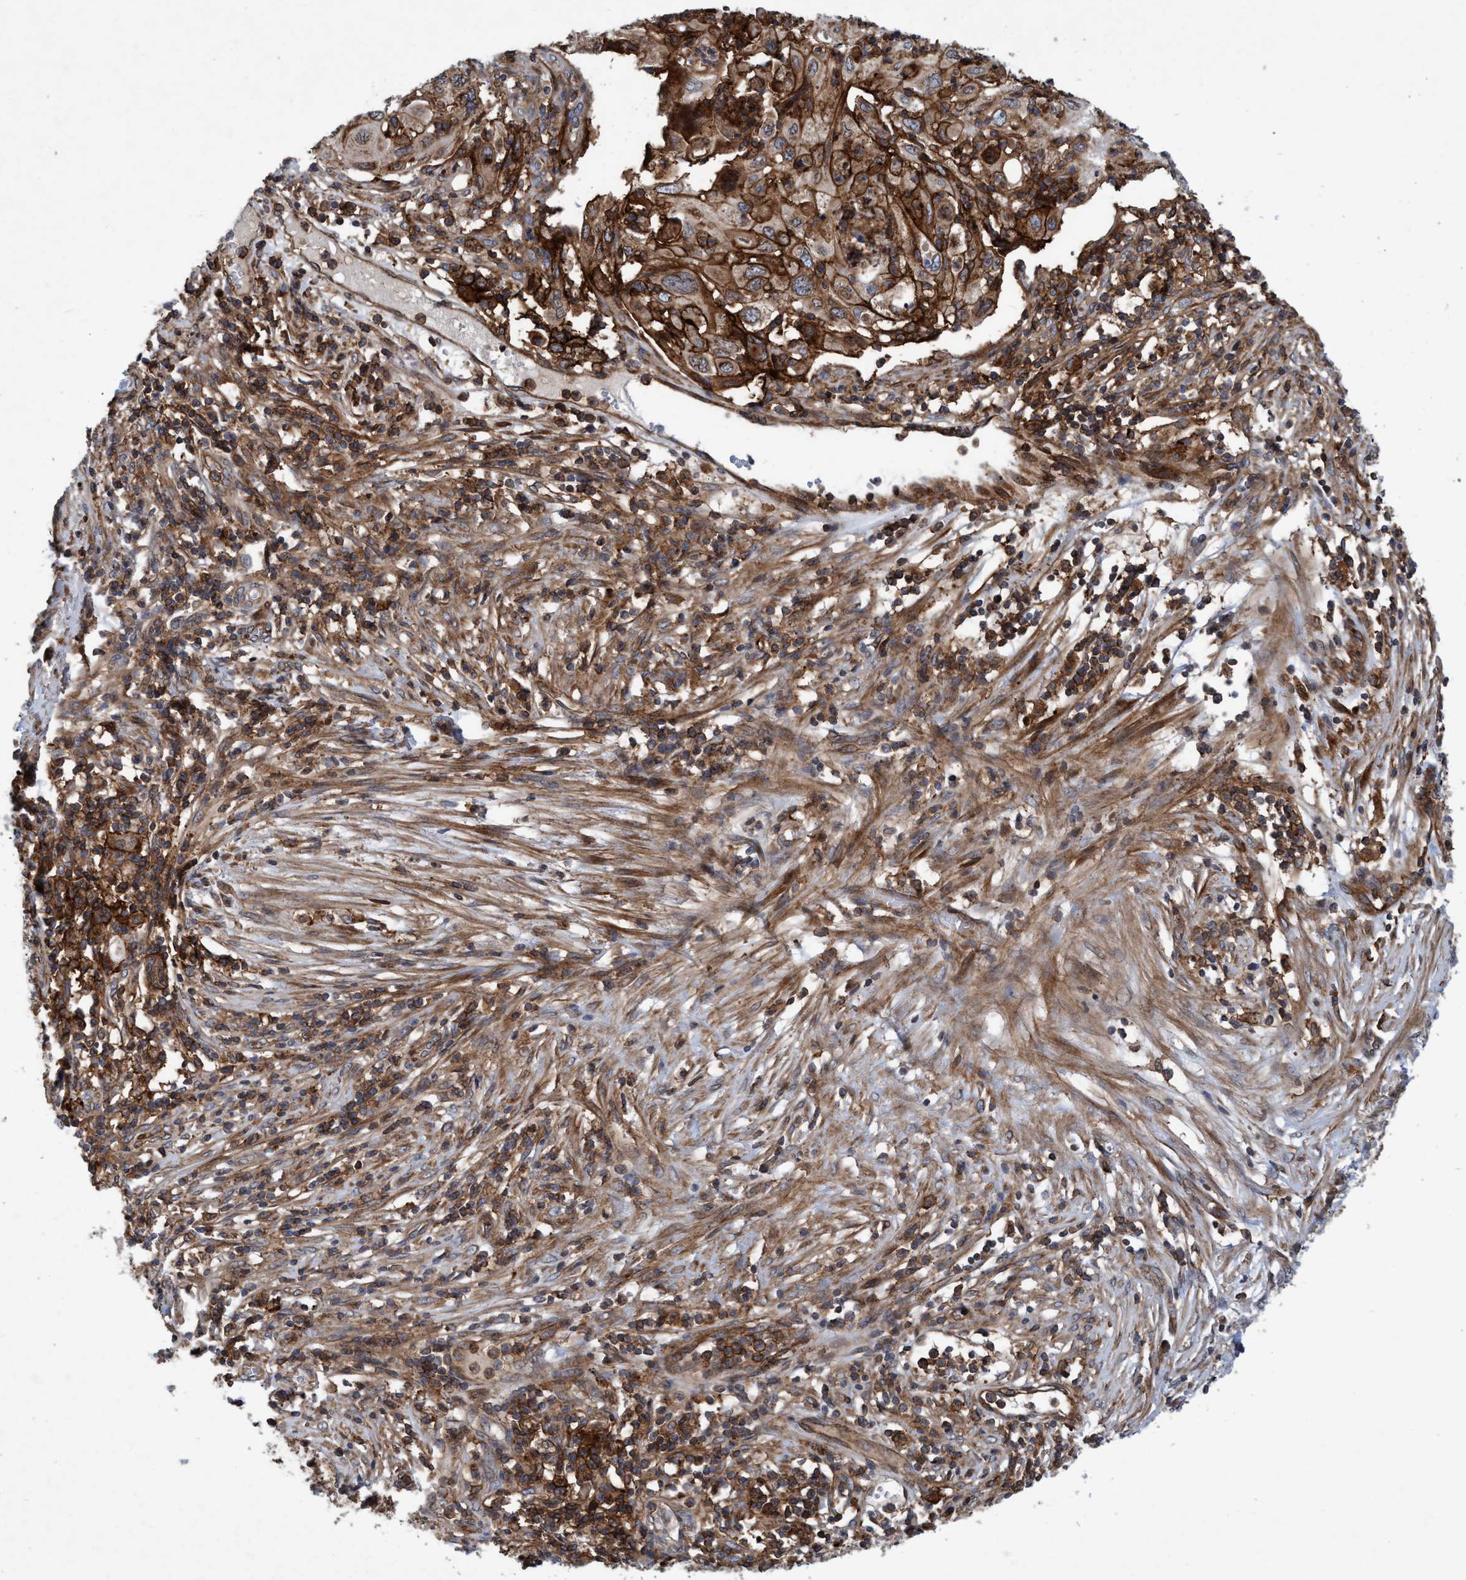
{"staining": {"intensity": "moderate", "quantity": "25%-75%", "location": "cytoplasmic/membranous"}, "tissue": "cervical cancer", "cell_type": "Tumor cells", "image_type": "cancer", "snomed": [{"axis": "morphology", "description": "Squamous cell carcinoma, NOS"}, {"axis": "topography", "description": "Cervix"}], "caption": "An immunohistochemistry (IHC) photomicrograph of tumor tissue is shown. Protein staining in brown labels moderate cytoplasmic/membranous positivity in squamous cell carcinoma (cervical) within tumor cells. Nuclei are stained in blue.", "gene": "SLC16A3", "patient": {"sex": "female", "age": 70}}